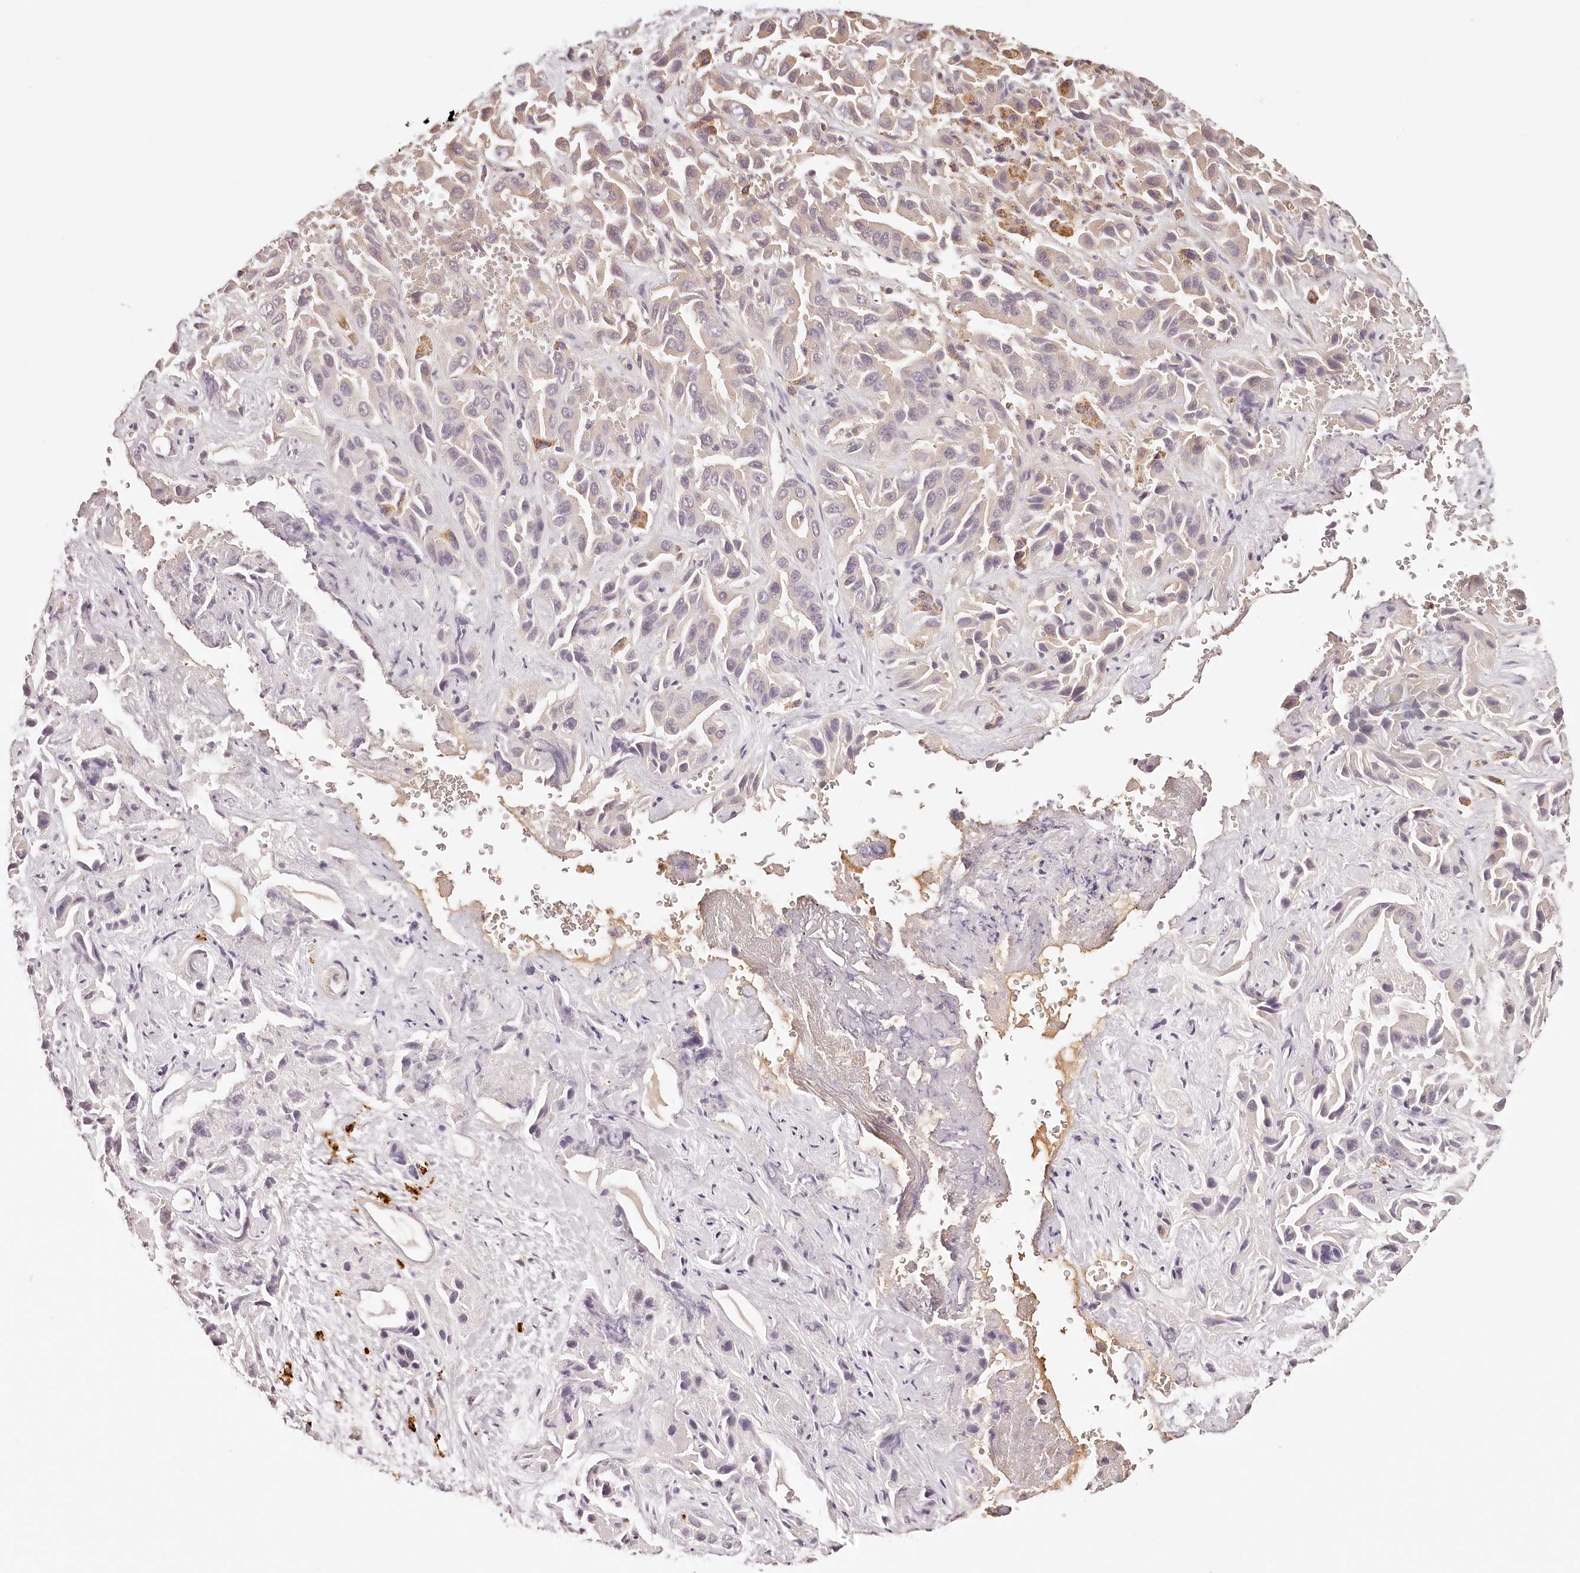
{"staining": {"intensity": "negative", "quantity": "none", "location": "none"}, "tissue": "liver cancer", "cell_type": "Tumor cells", "image_type": "cancer", "snomed": [{"axis": "morphology", "description": "Cholangiocarcinoma"}, {"axis": "topography", "description": "Liver"}], "caption": "Image shows no protein expression in tumor cells of liver cancer tissue.", "gene": "SYNGR1", "patient": {"sex": "female", "age": 52}}